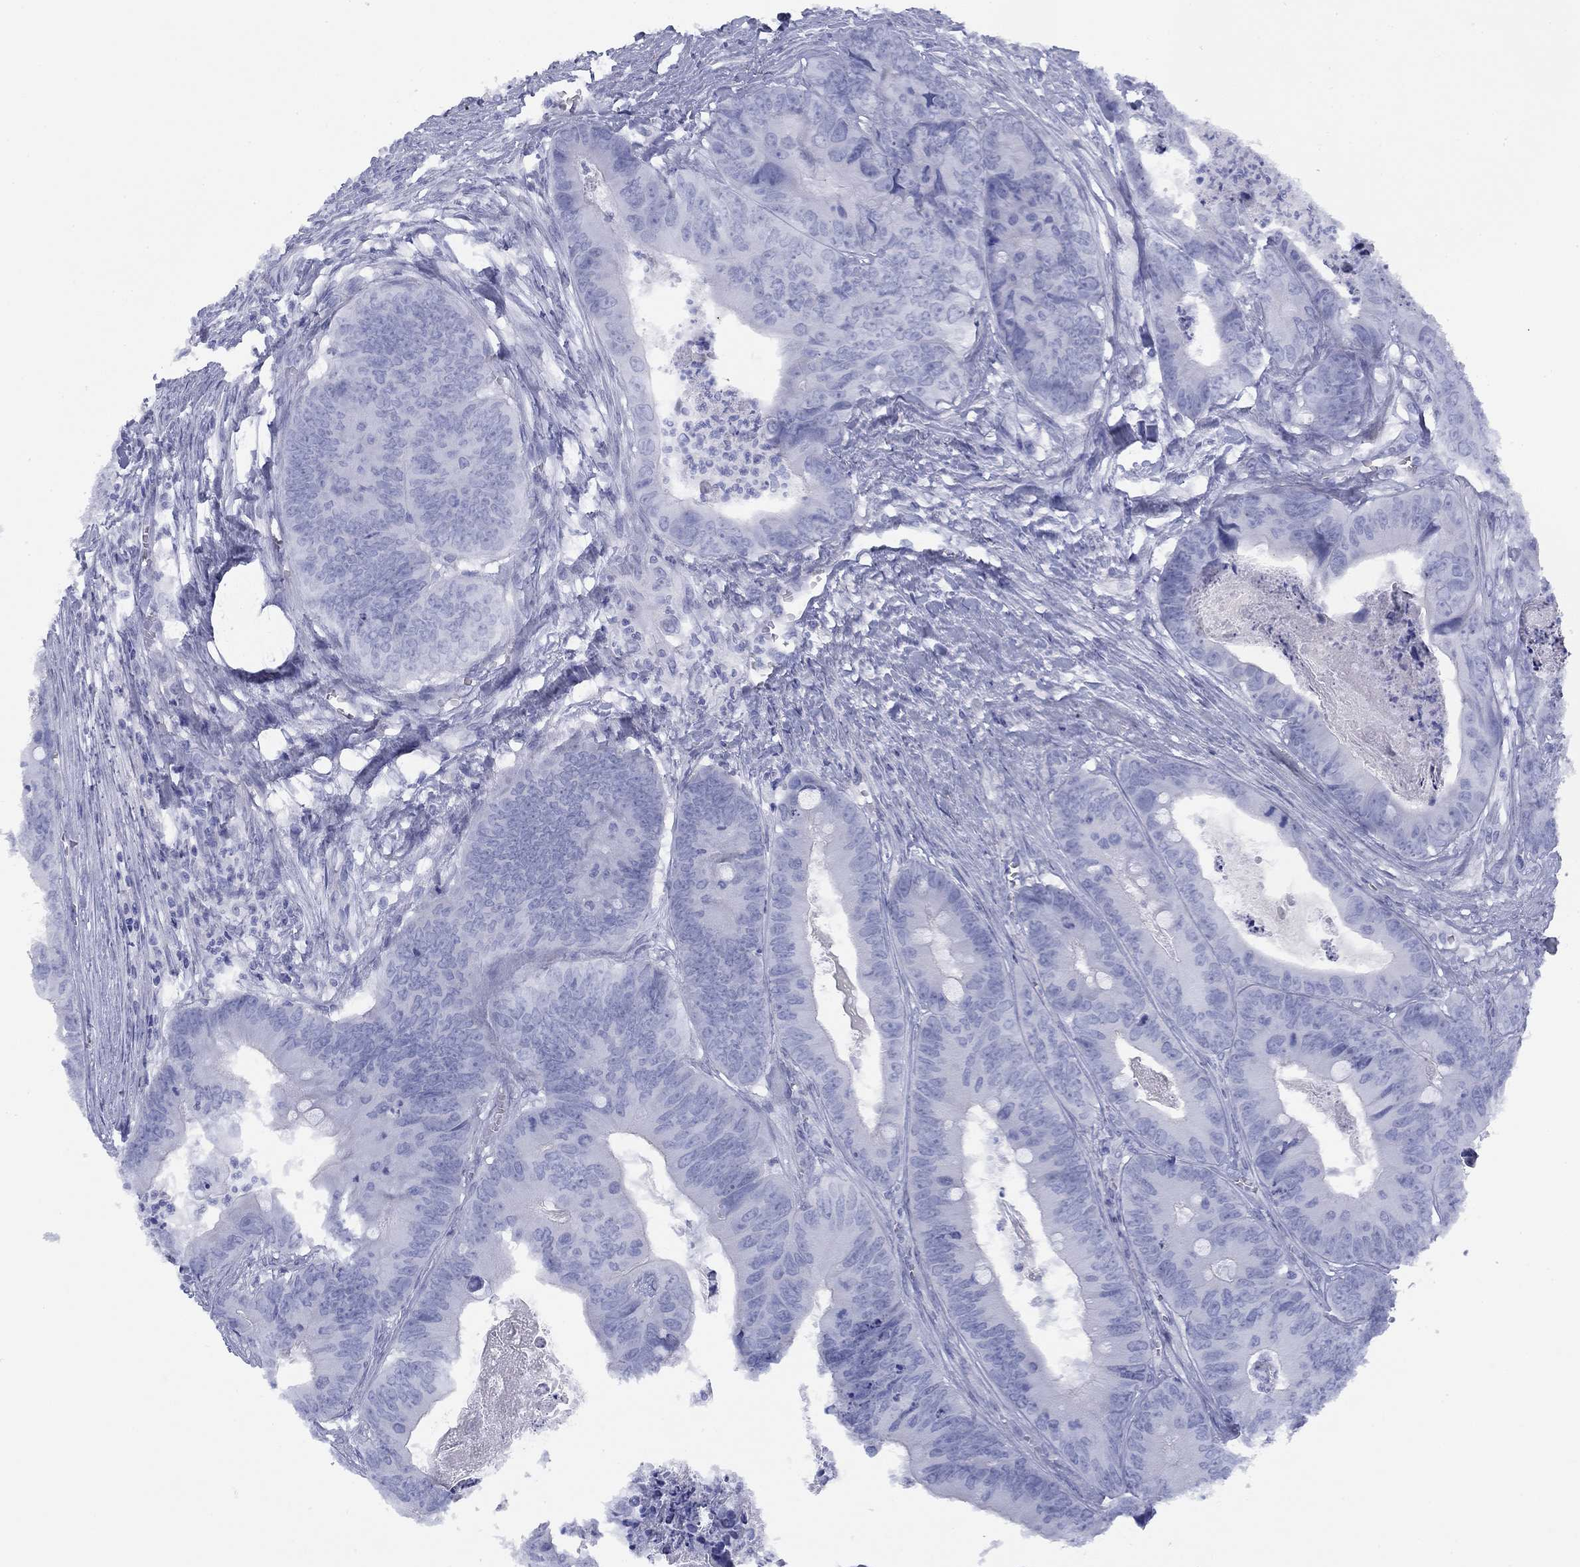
{"staining": {"intensity": "negative", "quantity": "none", "location": "none"}, "tissue": "colorectal cancer", "cell_type": "Tumor cells", "image_type": "cancer", "snomed": [{"axis": "morphology", "description": "Adenocarcinoma, NOS"}, {"axis": "topography", "description": "Colon"}], "caption": "Histopathology image shows no protein expression in tumor cells of colorectal cancer (adenocarcinoma) tissue. Nuclei are stained in blue.", "gene": "TIGD4", "patient": {"sex": "male", "age": 84}}